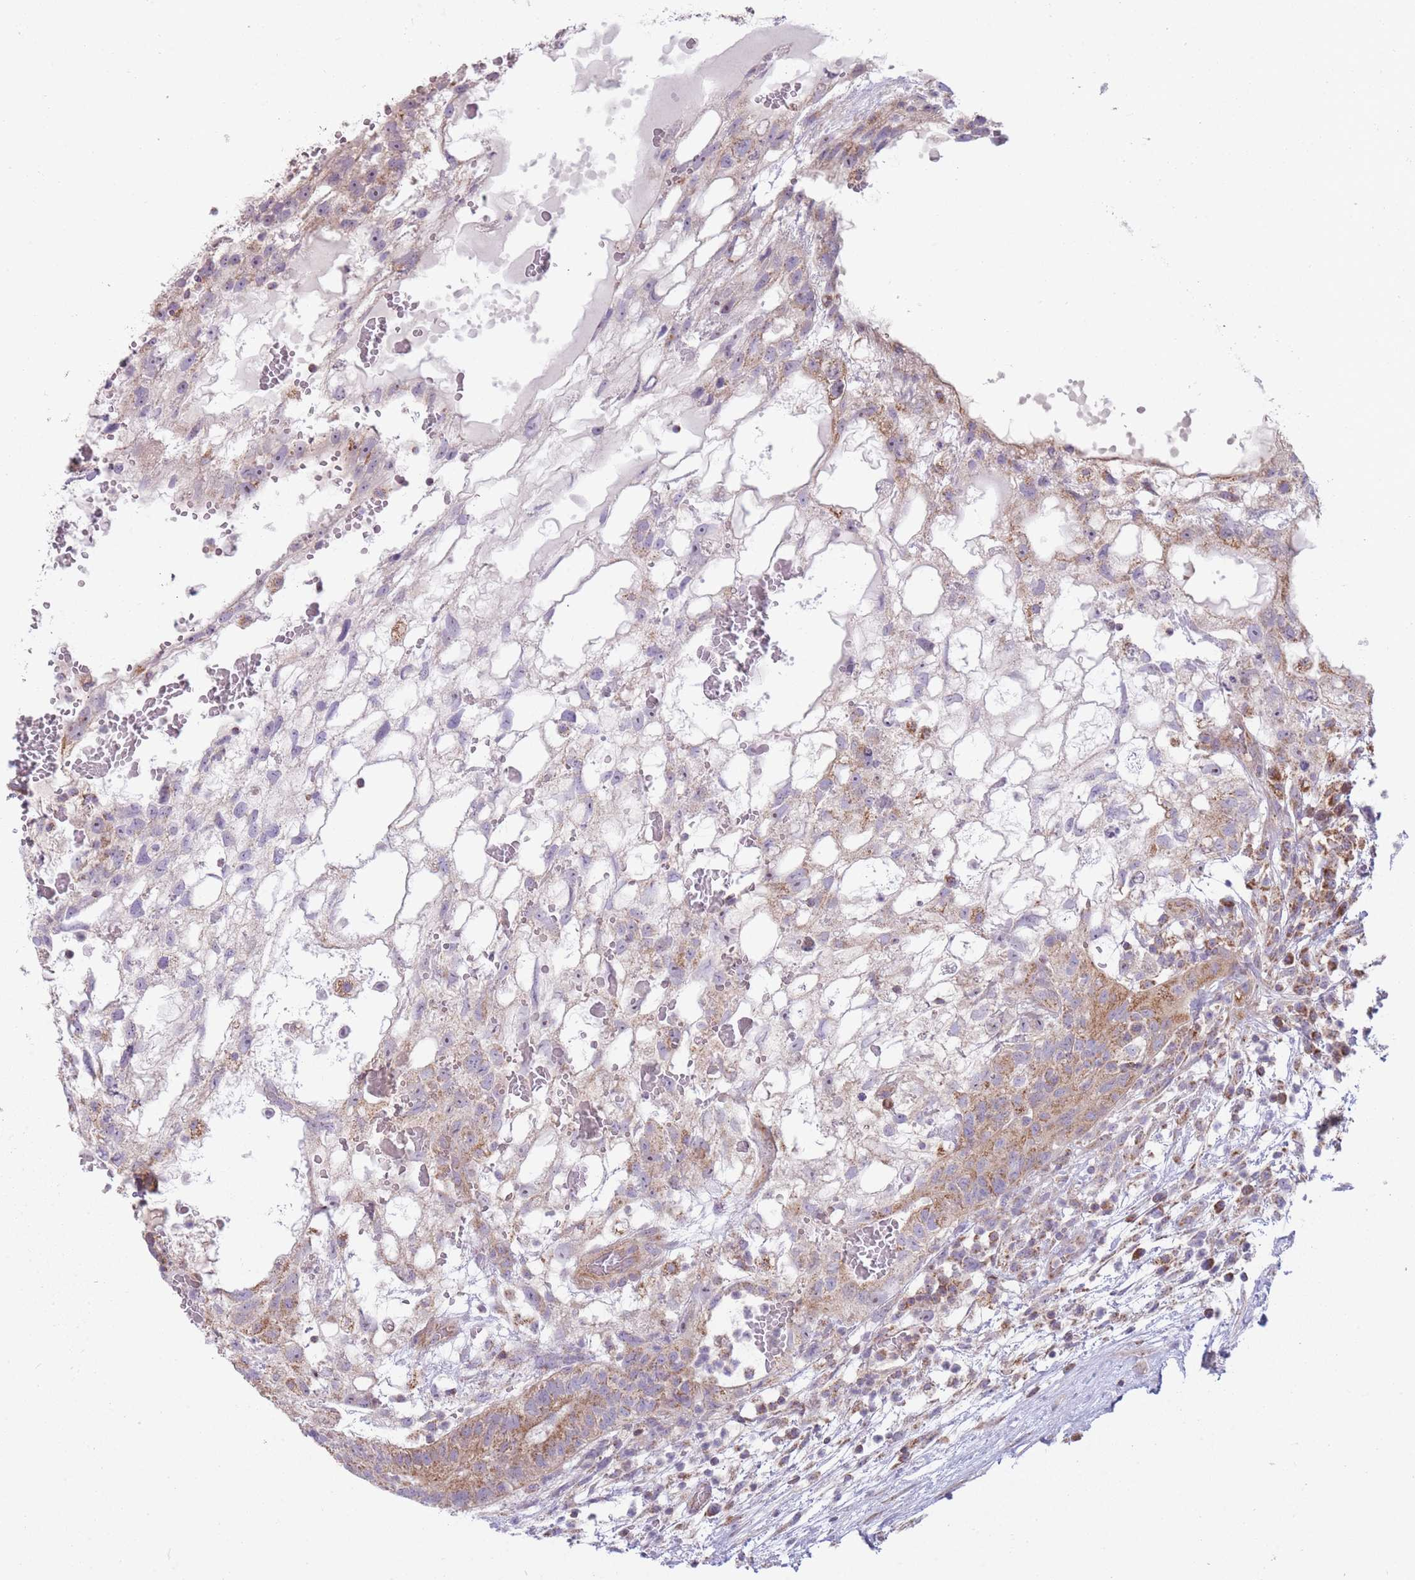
{"staining": {"intensity": "moderate", "quantity": "25%-75%", "location": "cytoplasmic/membranous"}, "tissue": "testis cancer", "cell_type": "Tumor cells", "image_type": "cancer", "snomed": [{"axis": "morphology", "description": "Normal tissue, NOS"}, {"axis": "morphology", "description": "Carcinoma, Embryonal, NOS"}, {"axis": "topography", "description": "Testis"}], "caption": "Testis cancer (embryonal carcinoma) tissue demonstrates moderate cytoplasmic/membranous expression in approximately 25%-75% of tumor cells Immunohistochemistry stains the protein in brown and the nuclei are stained blue.", "gene": "NDUFA9", "patient": {"sex": "male", "age": 32}}